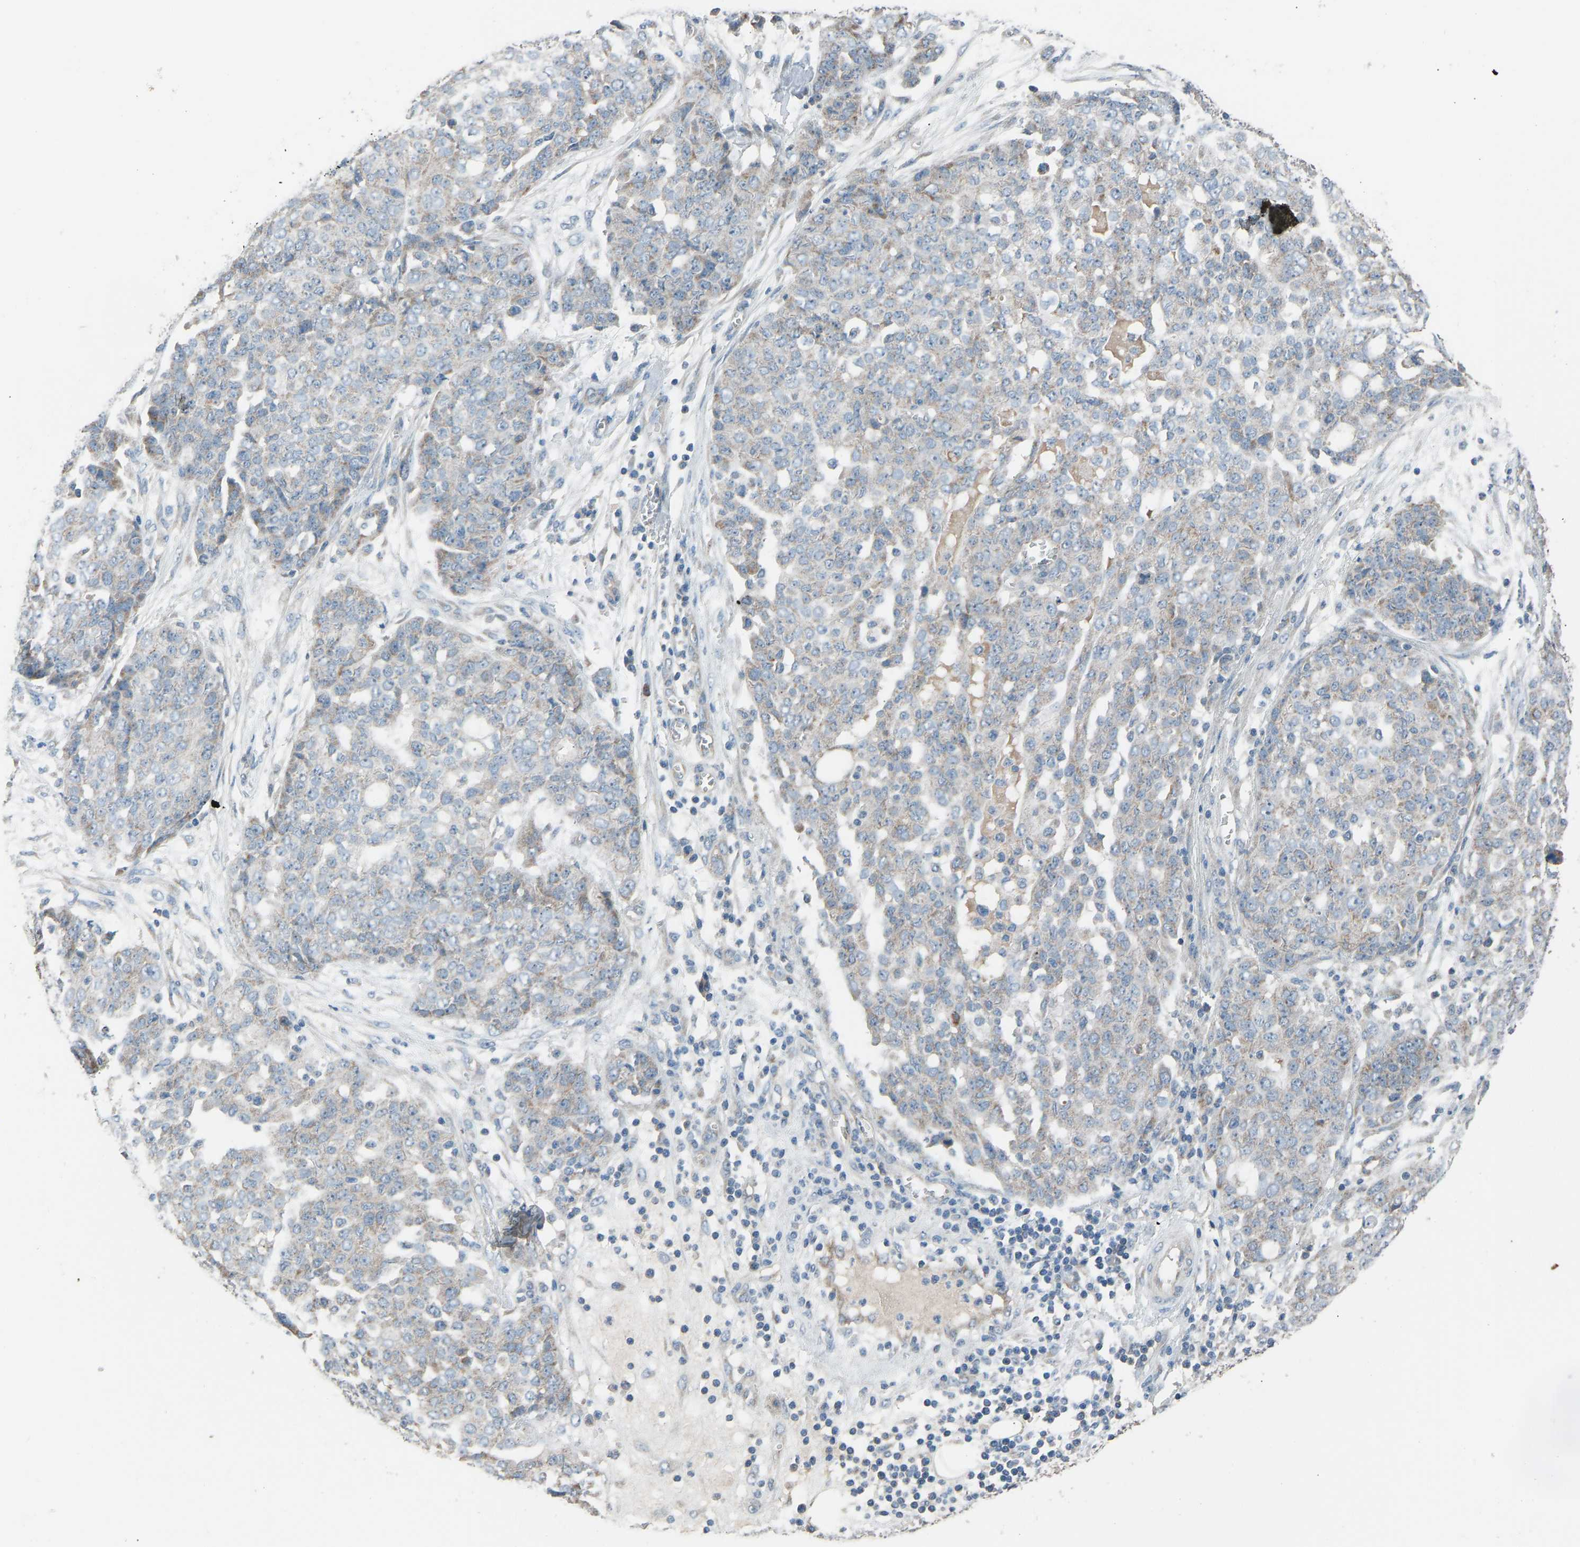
{"staining": {"intensity": "negative", "quantity": "none", "location": "none"}, "tissue": "ovarian cancer", "cell_type": "Tumor cells", "image_type": "cancer", "snomed": [{"axis": "morphology", "description": "Cystadenocarcinoma, serous, NOS"}, {"axis": "topography", "description": "Soft tissue"}, {"axis": "topography", "description": "Ovary"}], "caption": "IHC micrograph of human ovarian cancer (serous cystadenocarcinoma) stained for a protein (brown), which exhibits no positivity in tumor cells.", "gene": "TGFBR3", "patient": {"sex": "female", "age": 57}}